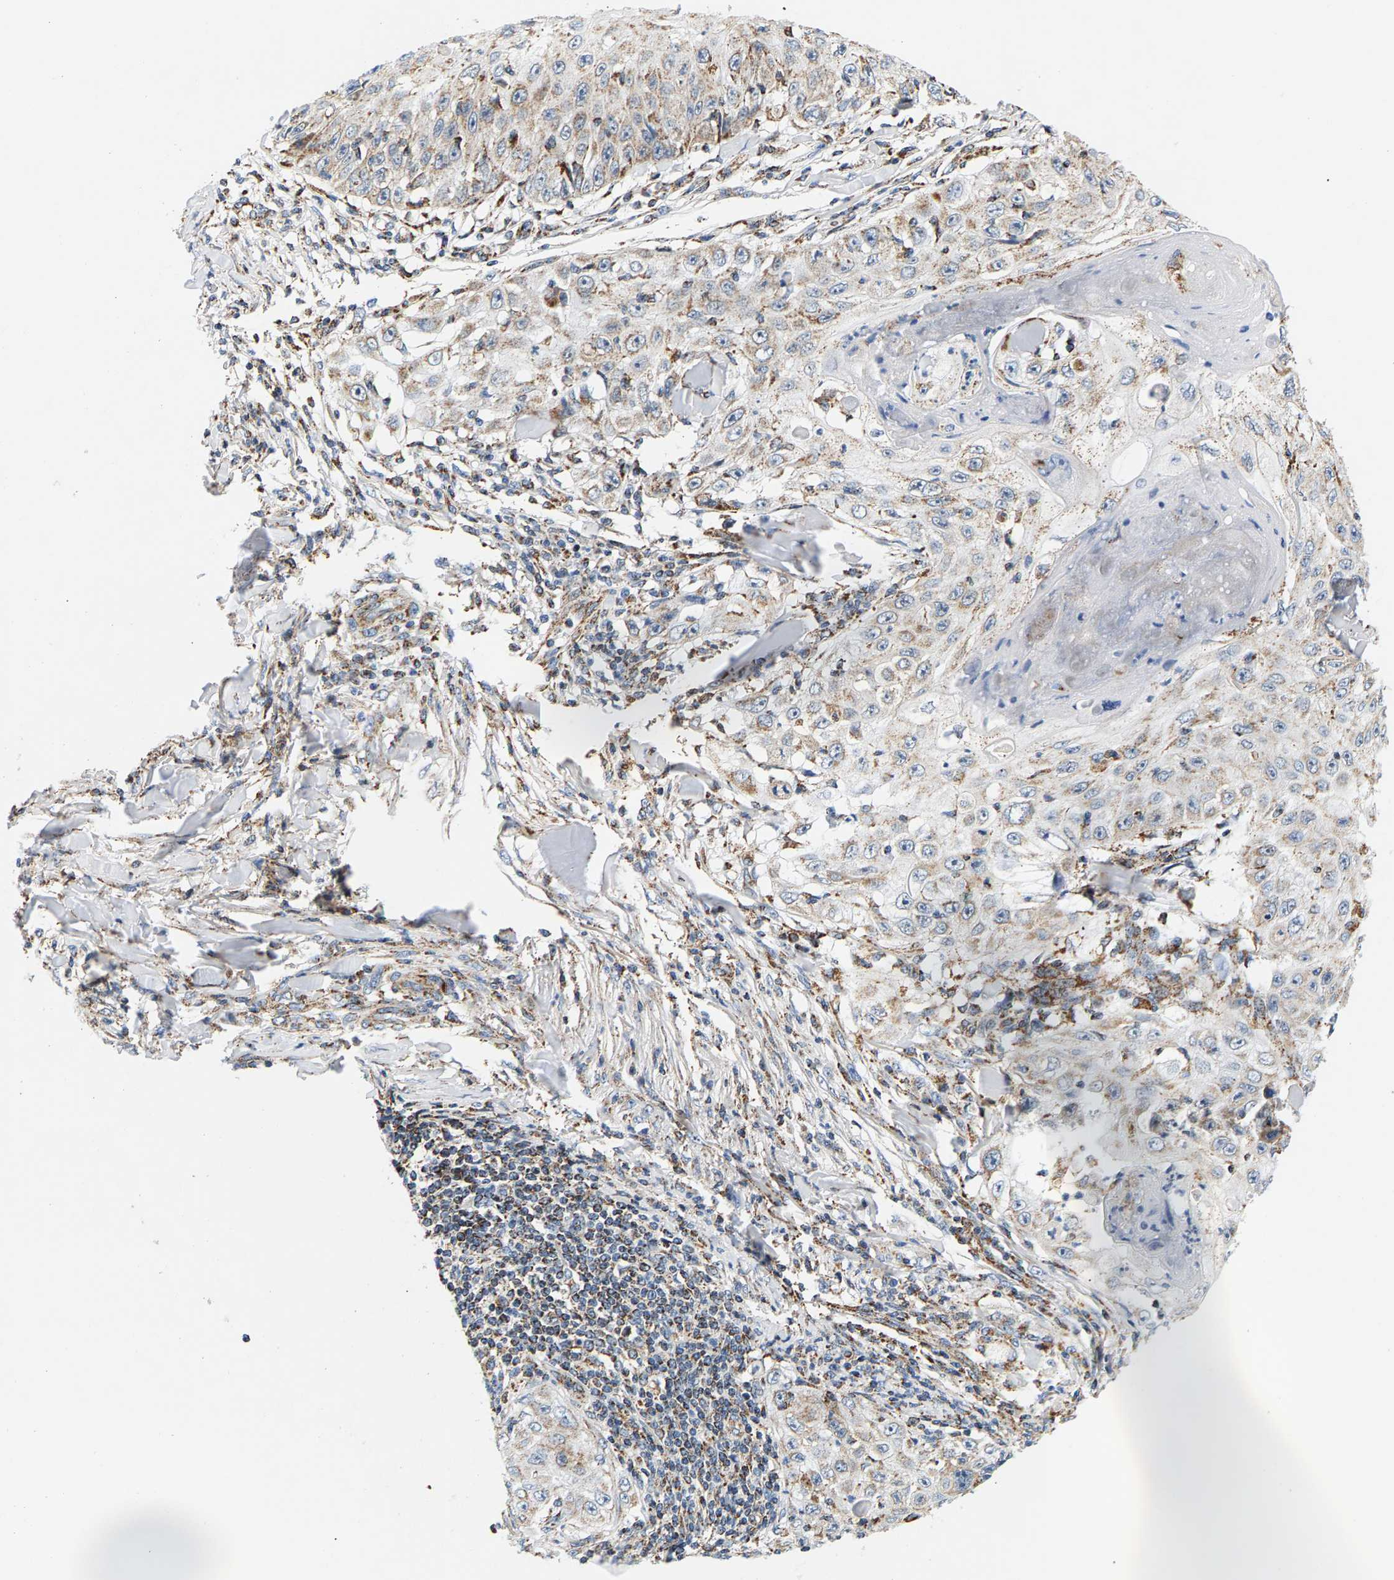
{"staining": {"intensity": "moderate", "quantity": ">75%", "location": "cytoplasmic/membranous"}, "tissue": "skin cancer", "cell_type": "Tumor cells", "image_type": "cancer", "snomed": [{"axis": "morphology", "description": "Squamous cell carcinoma, NOS"}, {"axis": "topography", "description": "Skin"}], "caption": "High-magnification brightfield microscopy of skin squamous cell carcinoma stained with DAB (brown) and counterstained with hematoxylin (blue). tumor cells exhibit moderate cytoplasmic/membranous expression is appreciated in about>75% of cells. Nuclei are stained in blue.", "gene": "PDE1A", "patient": {"sex": "male", "age": 86}}